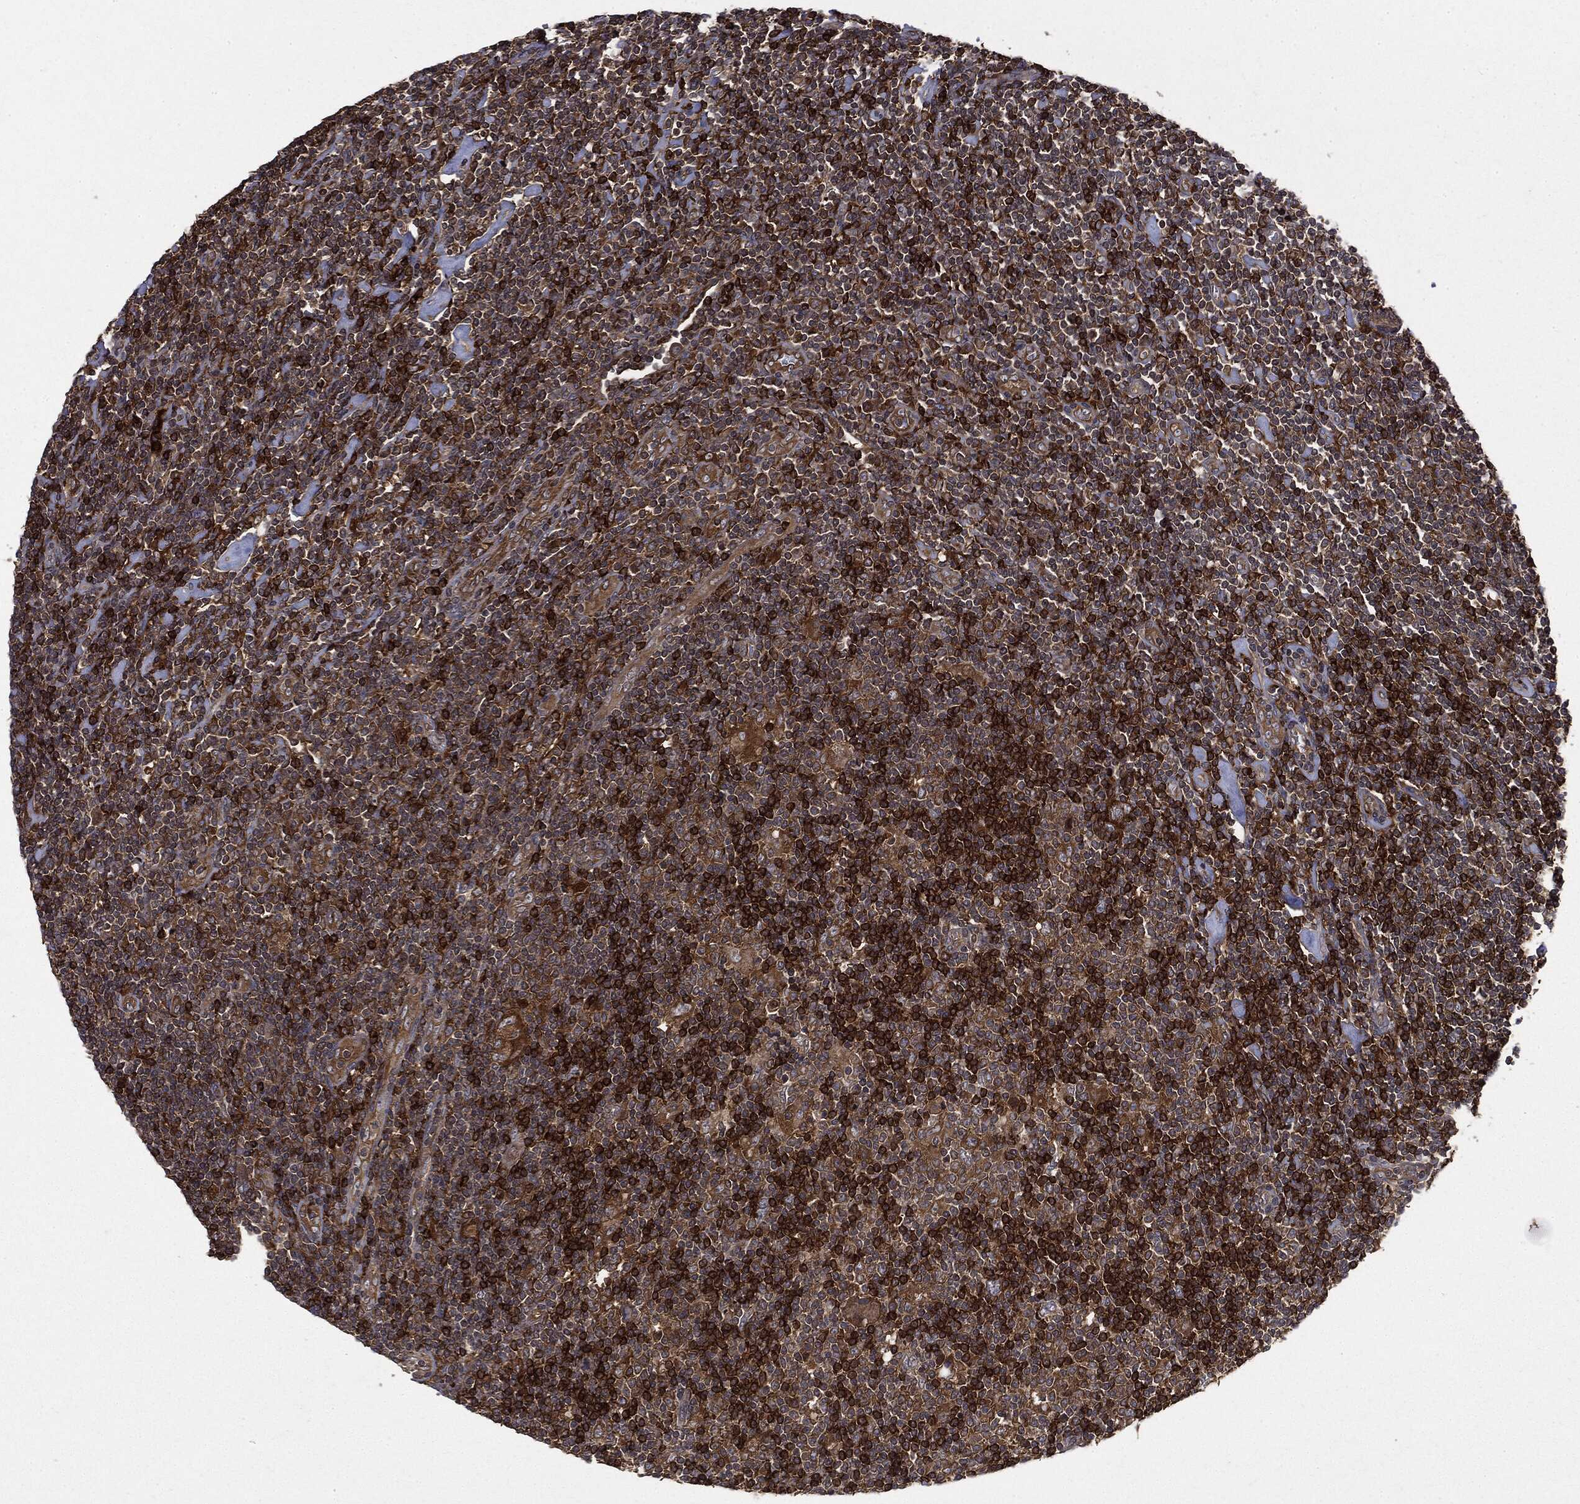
{"staining": {"intensity": "strong", "quantity": "25%-75%", "location": "cytoplasmic/membranous"}, "tissue": "lymphoma", "cell_type": "Tumor cells", "image_type": "cancer", "snomed": [{"axis": "morphology", "description": "Hodgkin's disease, NOS"}, {"axis": "topography", "description": "Lymph node"}], "caption": "Immunohistochemistry (IHC) staining of lymphoma, which exhibits high levels of strong cytoplasmic/membranous positivity in approximately 25%-75% of tumor cells indicating strong cytoplasmic/membranous protein expression. The staining was performed using DAB (3,3'-diaminobenzidine) (brown) for protein detection and nuclei were counterstained in hematoxylin (blue).", "gene": "SNX5", "patient": {"sex": "male", "age": 40}}